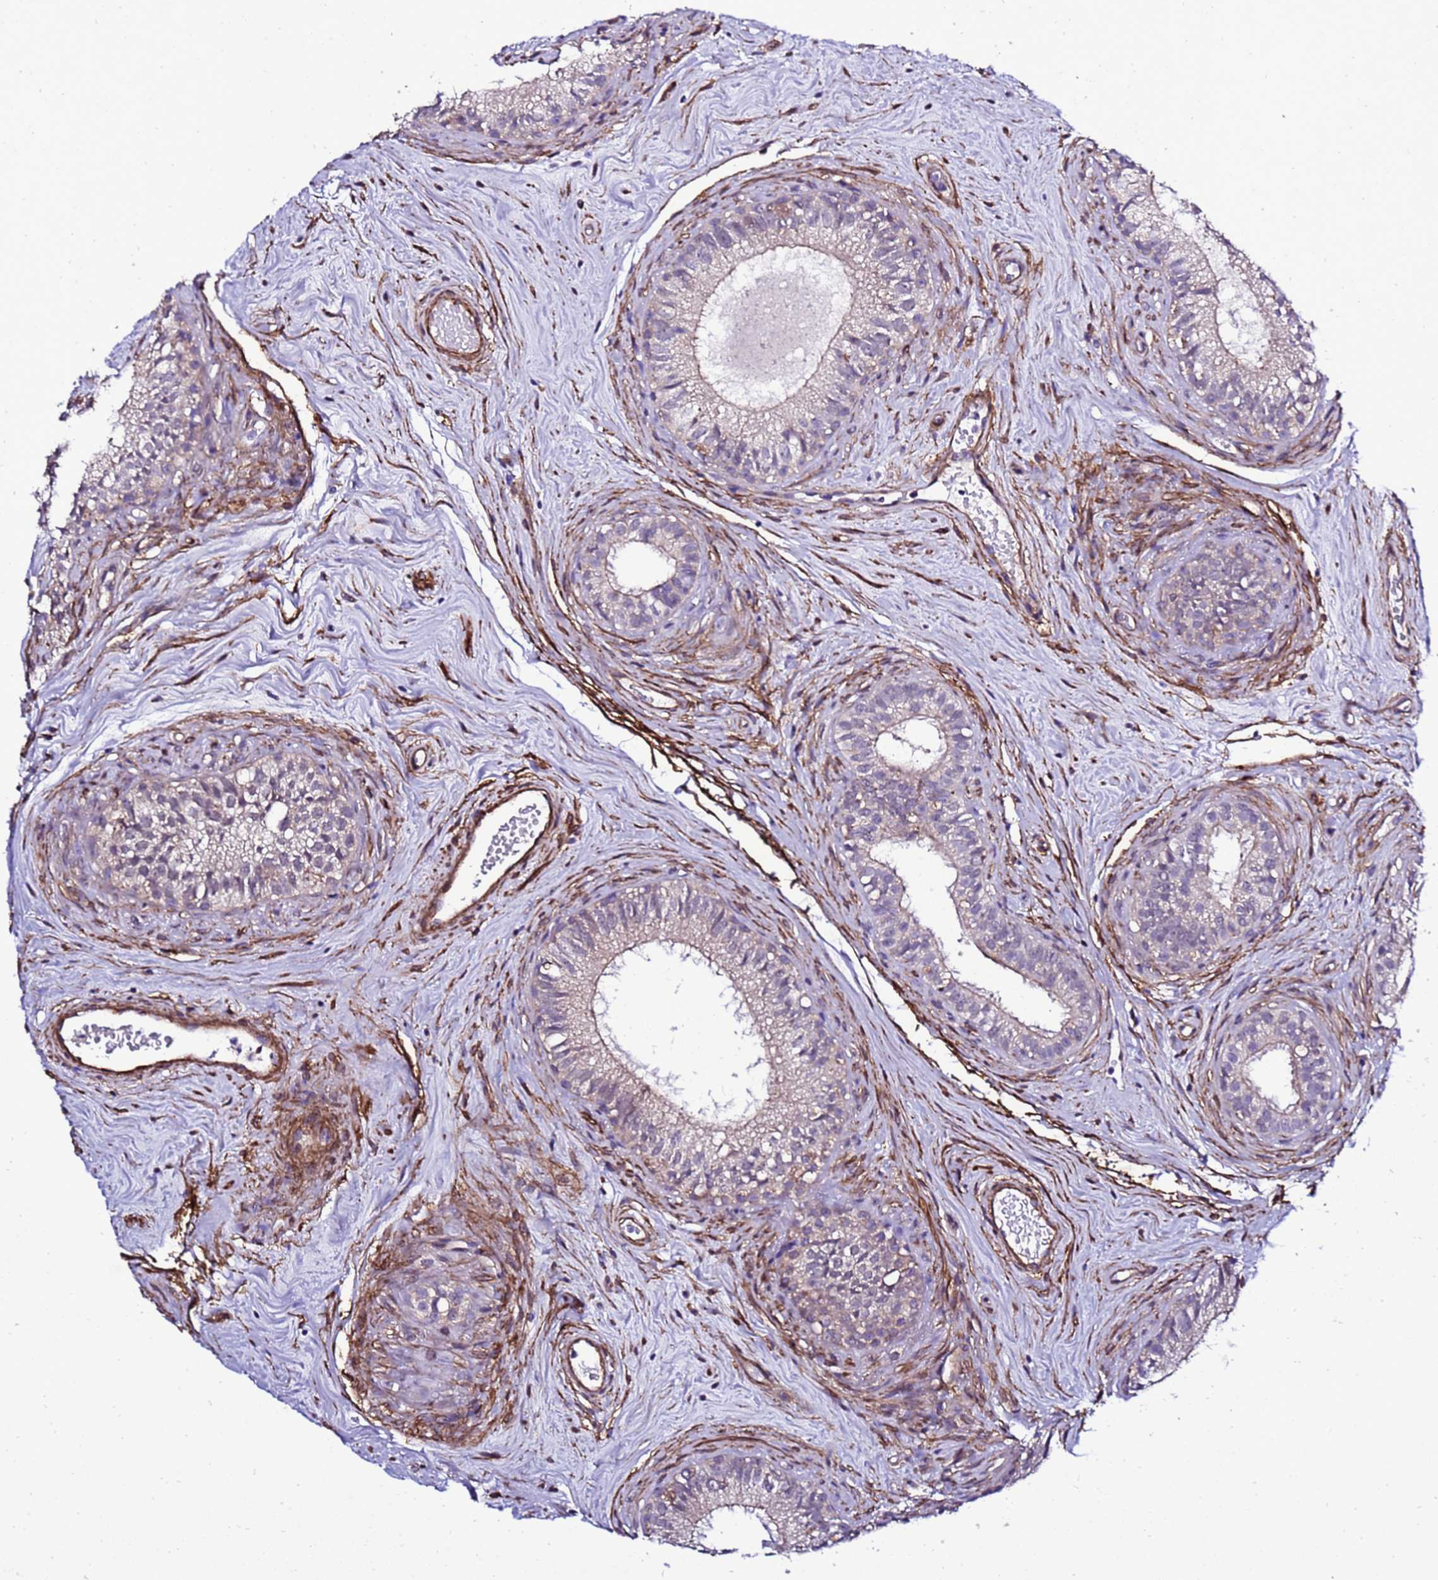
{"staining": {"intensity": "moderate", "quantity": "<25%", "location": "cytoplasmic/membranous"}, "tissue": "epididymis", "cell_type": "Glandular cells", "image_type": "normal", "snomed": [{"axis": "morphology", "description": "Normal tissue, NOS"}, {"axis": "topography", "description": "Epididymis"}], "caption": "The immunohistochemical stain labels moderate cytoplasmic/membranous expression in glandular cells of unremarkable epididymis.", "gene": "GZF1", "patient": {"sex": "male", "age": 71}}